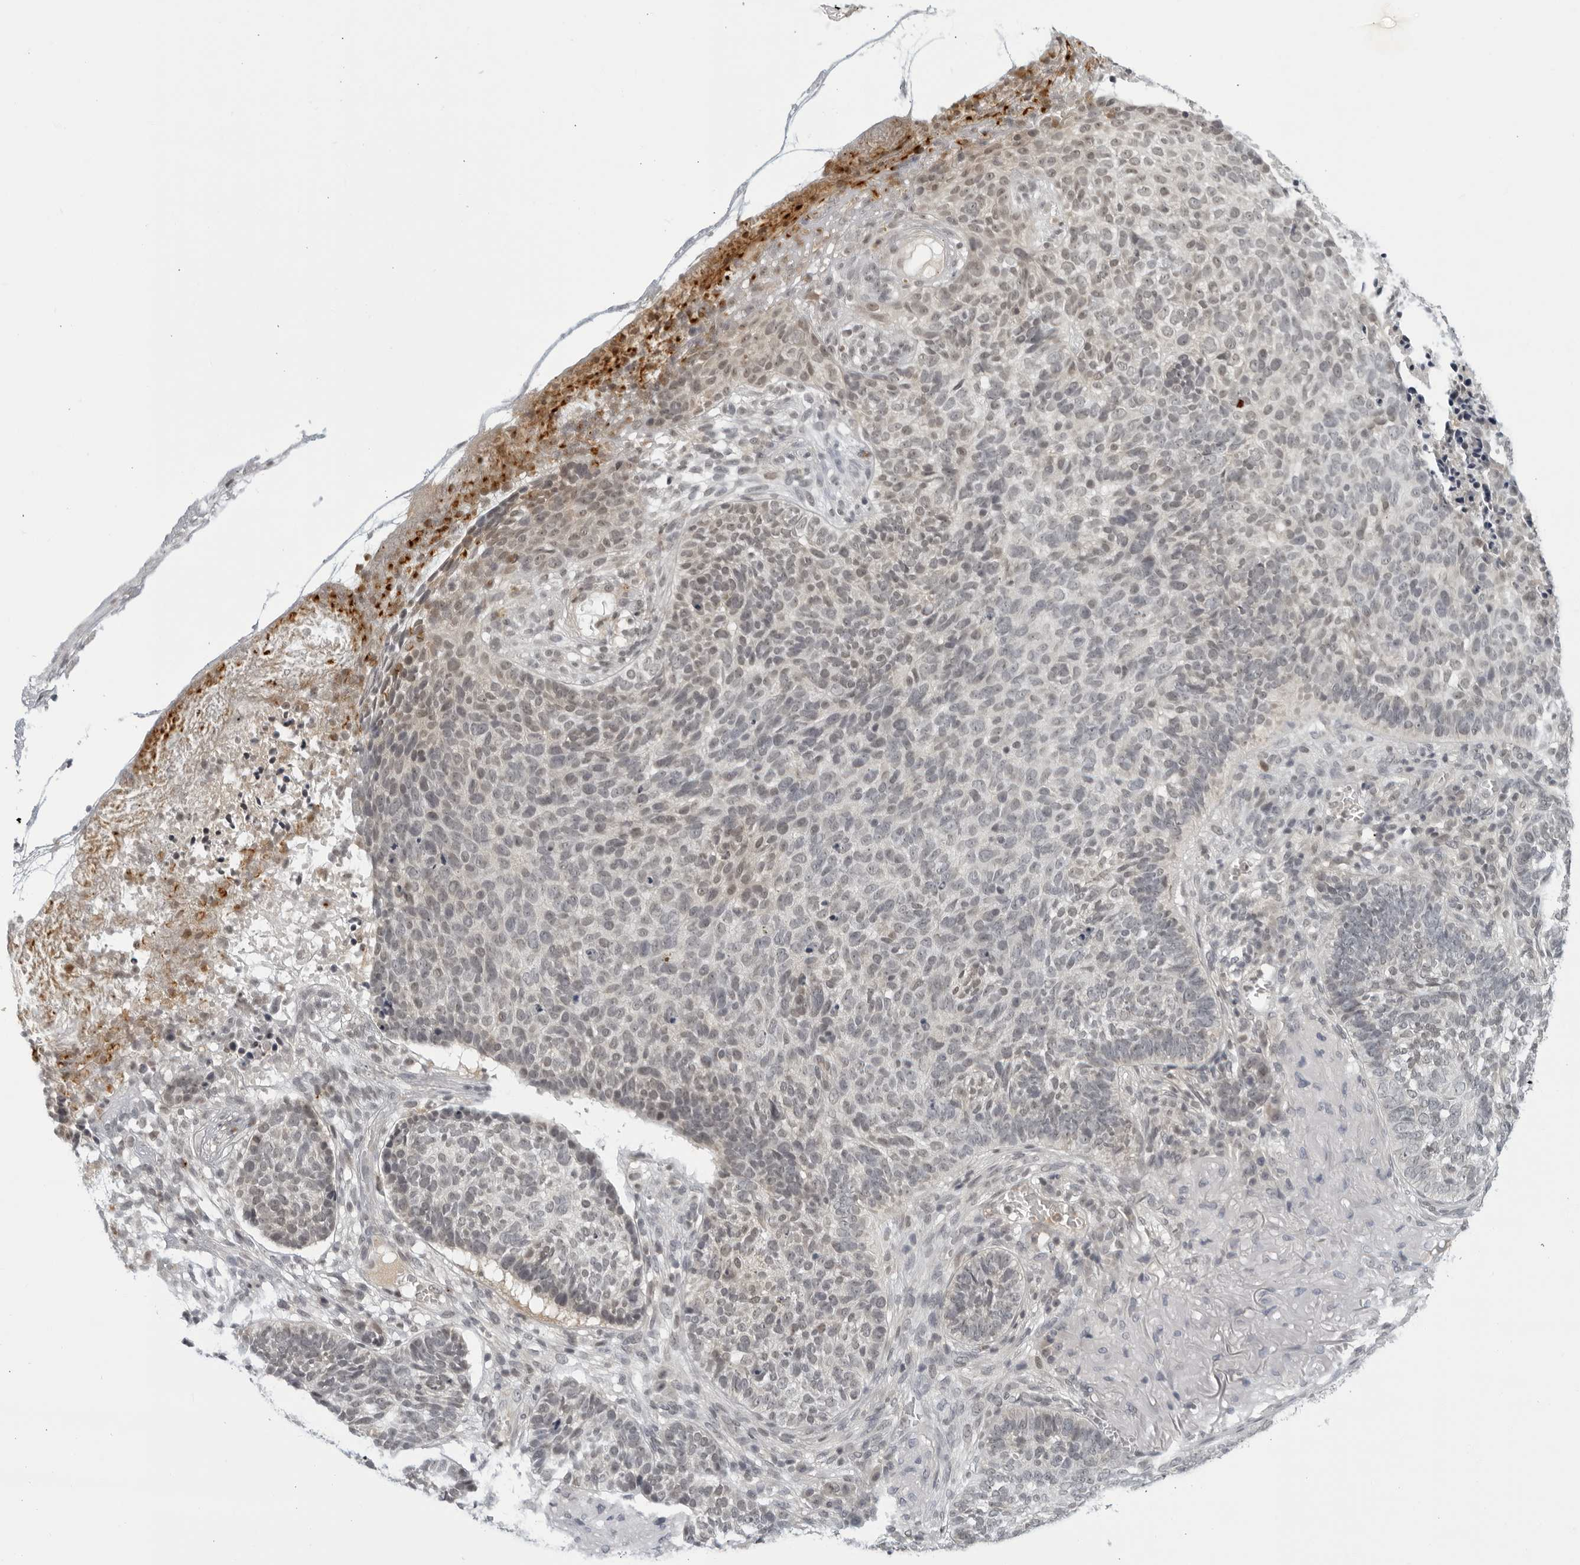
{"staining": {"intensity": "weak", "quantity": "<25%", "location": "nuclear"}, "tissue": "skin cancer", "cell_type": "Tumor cells", "image_type": "cancer", "snomed": [{"axis": "morphology", "description": "Basal cell carcinoma"}, {"axis": "topography", "description": "Skin"}], "caption": "DAB immunohistochemical staining of basal cell carcinoma (skin) shows no significant positivity in tumor cells. The staining was performed using DAB to visualize the protein expression in brown, while the nuclei were stained in blue with hematoxylin (Magnification: 20x).", "gene": "CC2D1B", "patient": {"sex": "male", "age": 85}}